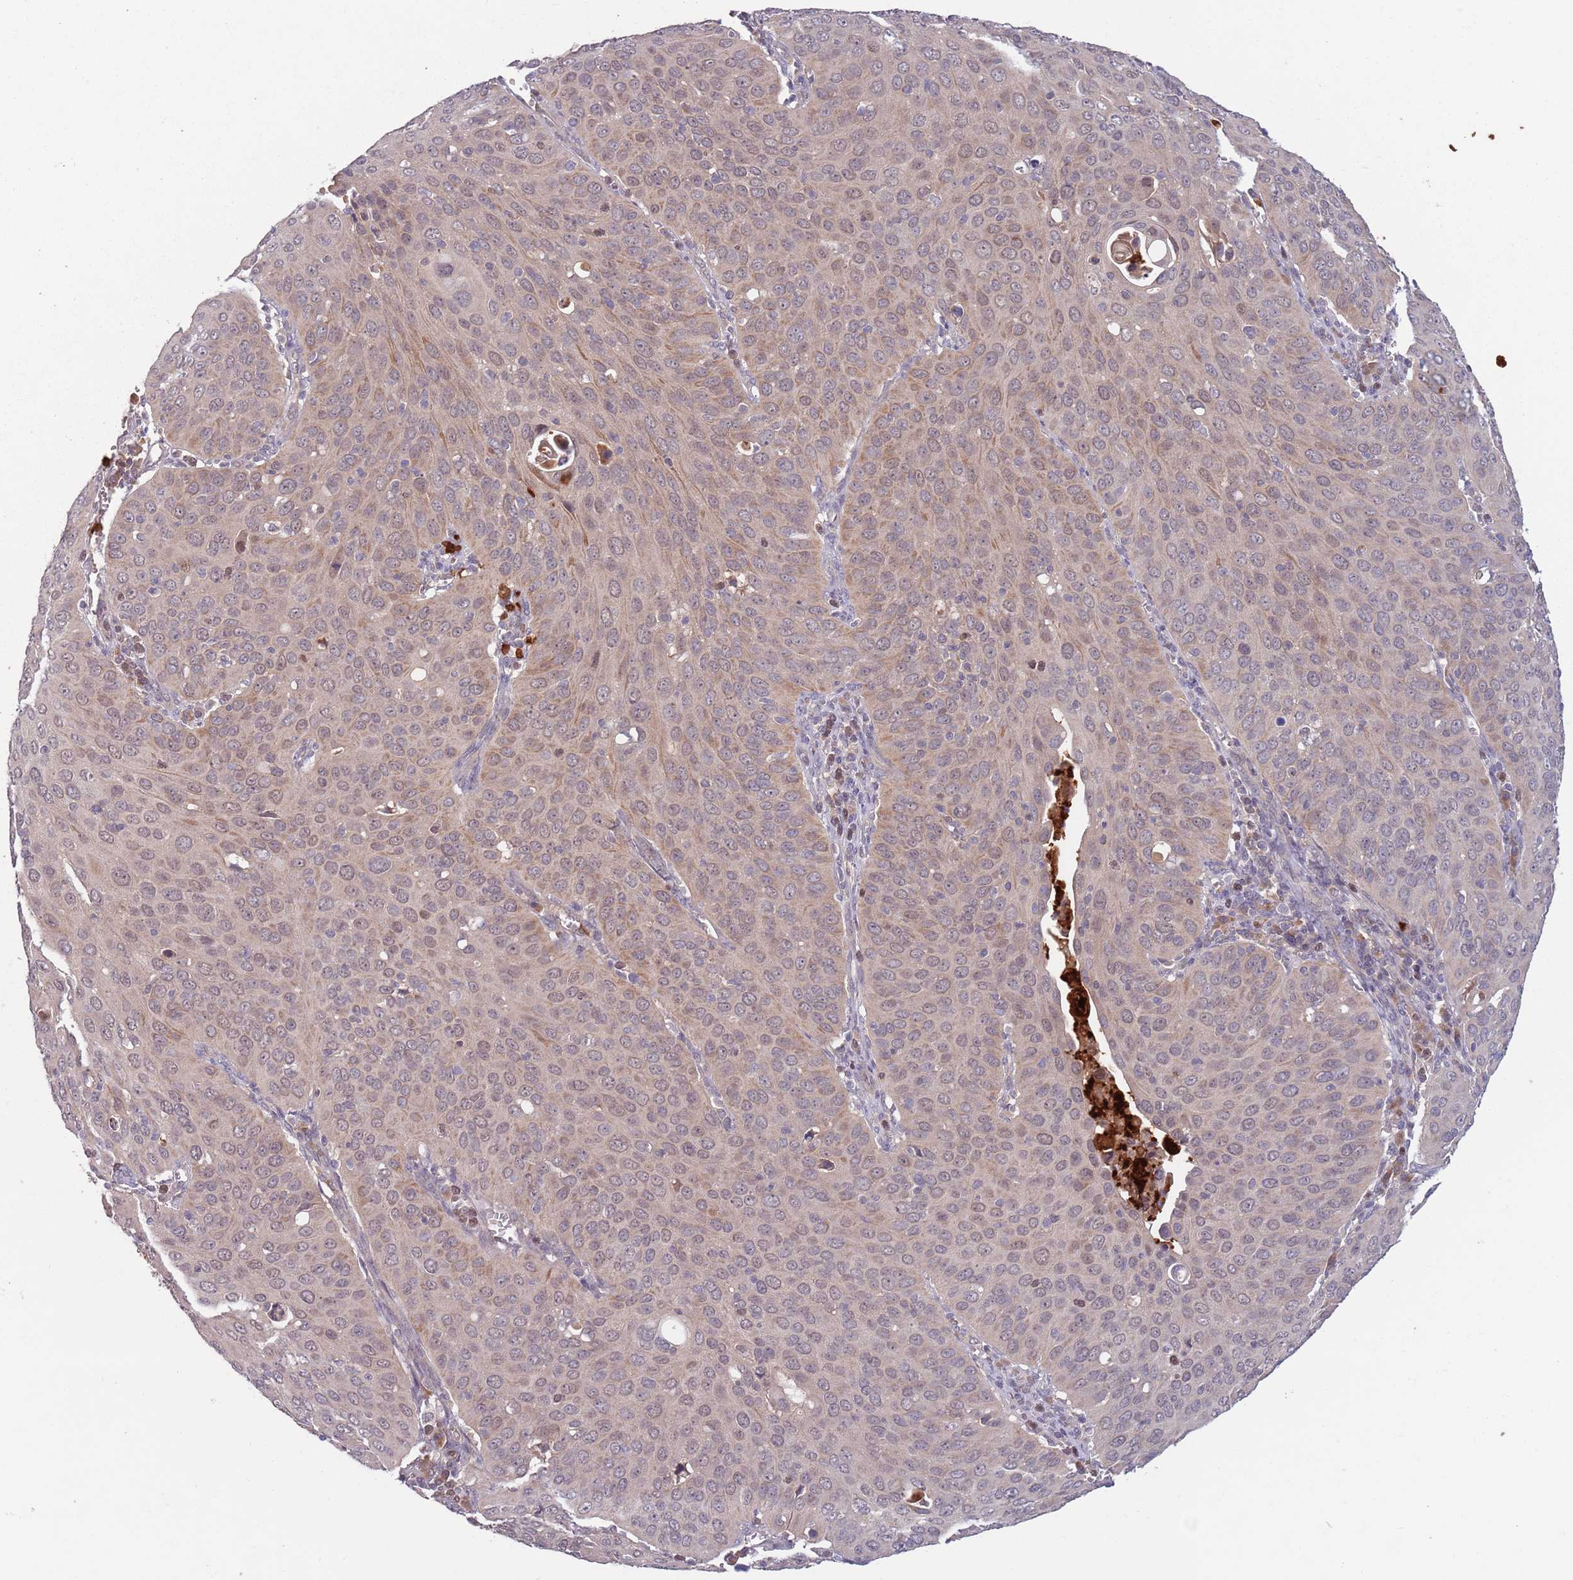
{"staining": {"intensity": "weak", "quantity": "25%-75%", "location": "cytoplasmic/membranous"}, "tissue": "cervical cancer", "cell_type": "Tumor cells", "image_type": "cancer", "snomed": [{"axis": "morphology", "description": "Squamous cell carcinoma, NOS"}, {"axis": "topography", "description": "Cervix"}], "caption": "The image exhibits staining of cervical cancer (squamous cell carcinoma), revealing weak cytoplasmic/membranous protein expression (brown color) within tumor cells.", "gene": "TYW1", "patient": {"sex": "female", "age": 36}}